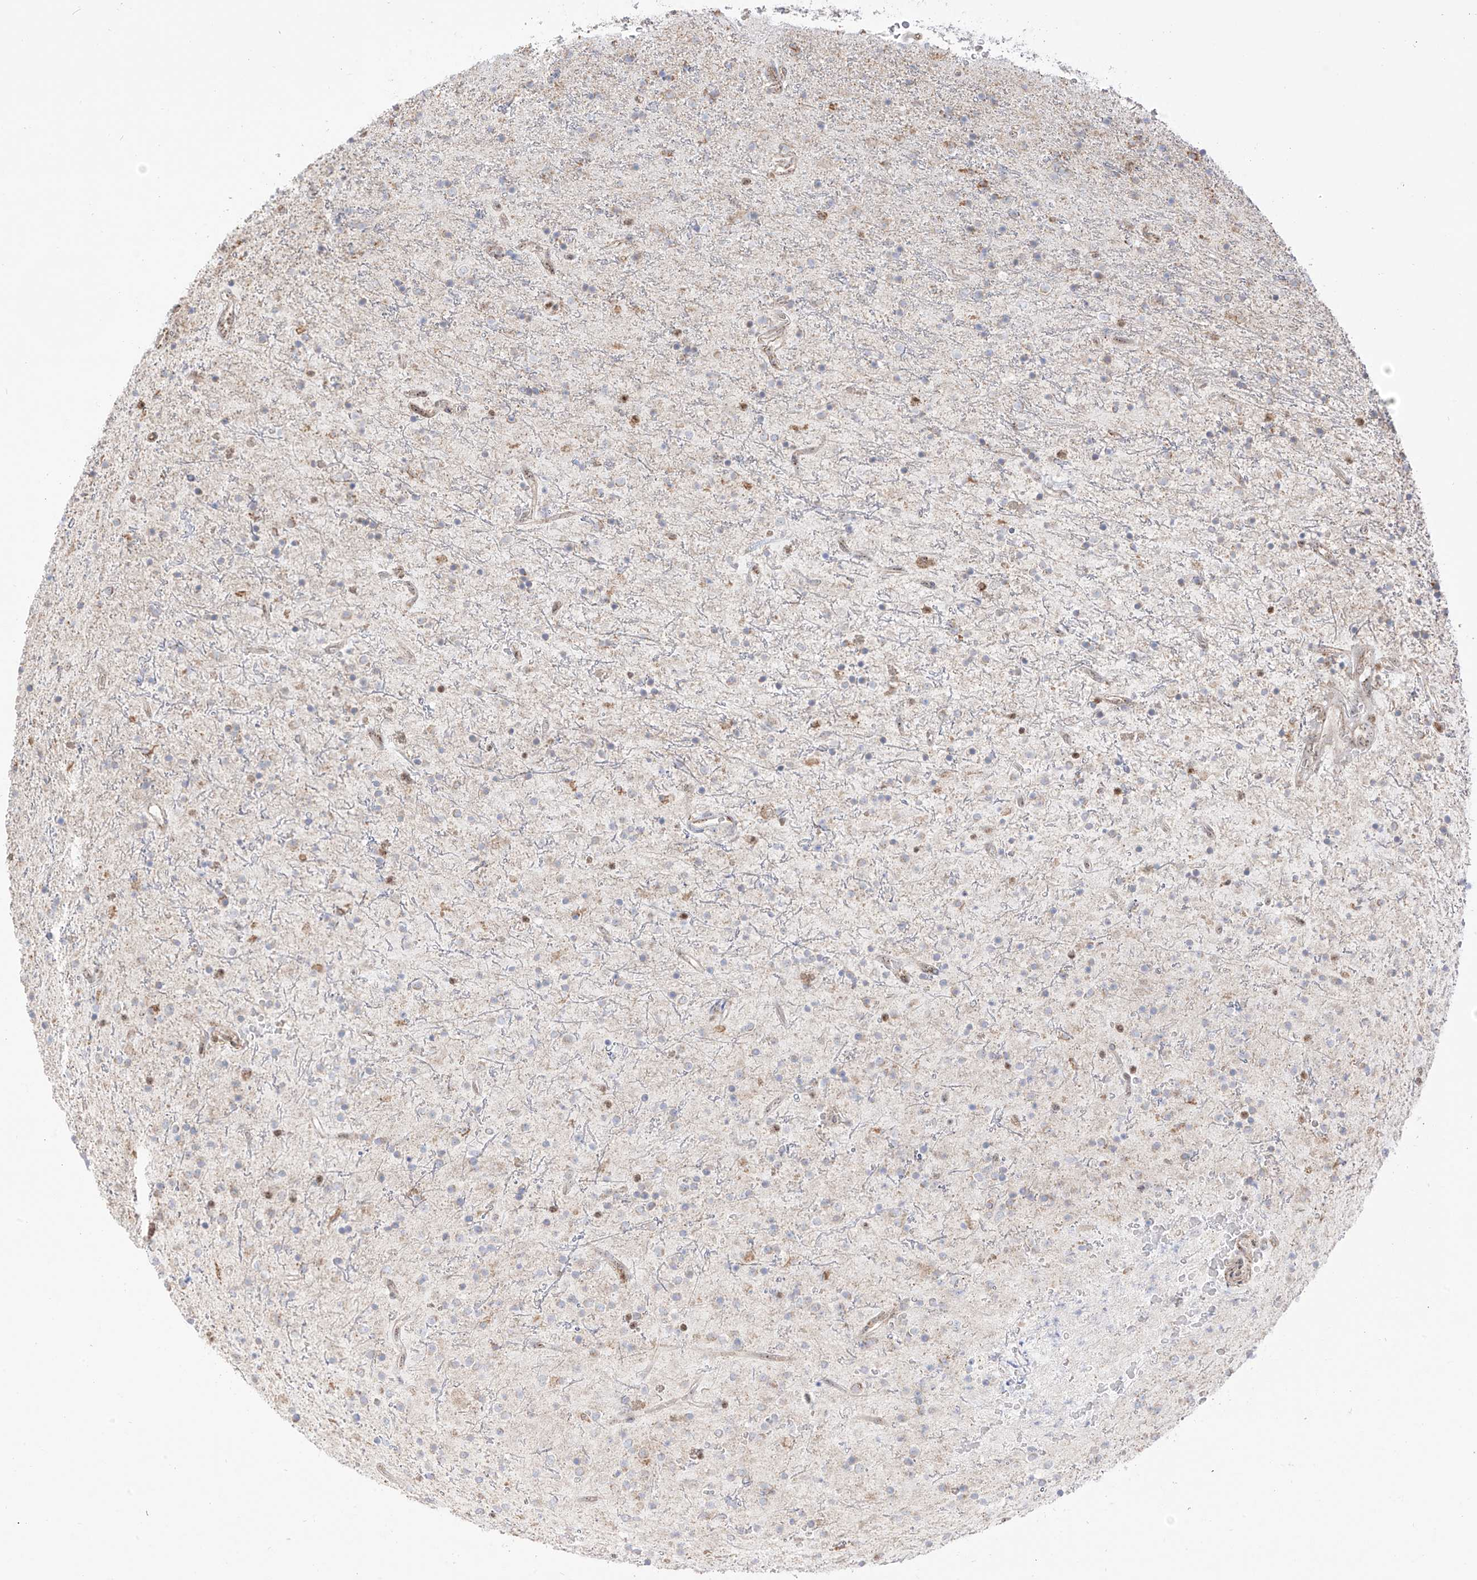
{"staining": {"intensity": "negative", "quantity": "none", "location": "none"}, "tissue": "glioma", "cell_type": "Tumor cells", "image_type": "cancer", "snomed": [{"axis": "morphology", "description": "Glioma, malignant, High grade"}, {"axis": "topography", "description": "Brain"}], "caption": "DAB (3,3'-diaminobenzidine) immunohistochemical staining of glioma demonstrates no significant staining in tumor cells. Brightfield microscopy of immunohistochemistry stained with DAB (3,3'-diaminobenzidine) (brown) and hematoxylin (blue), captured at high magnification.", "gene": "ZBTB8A", "patient": {"sex": "male", "age": 34}}